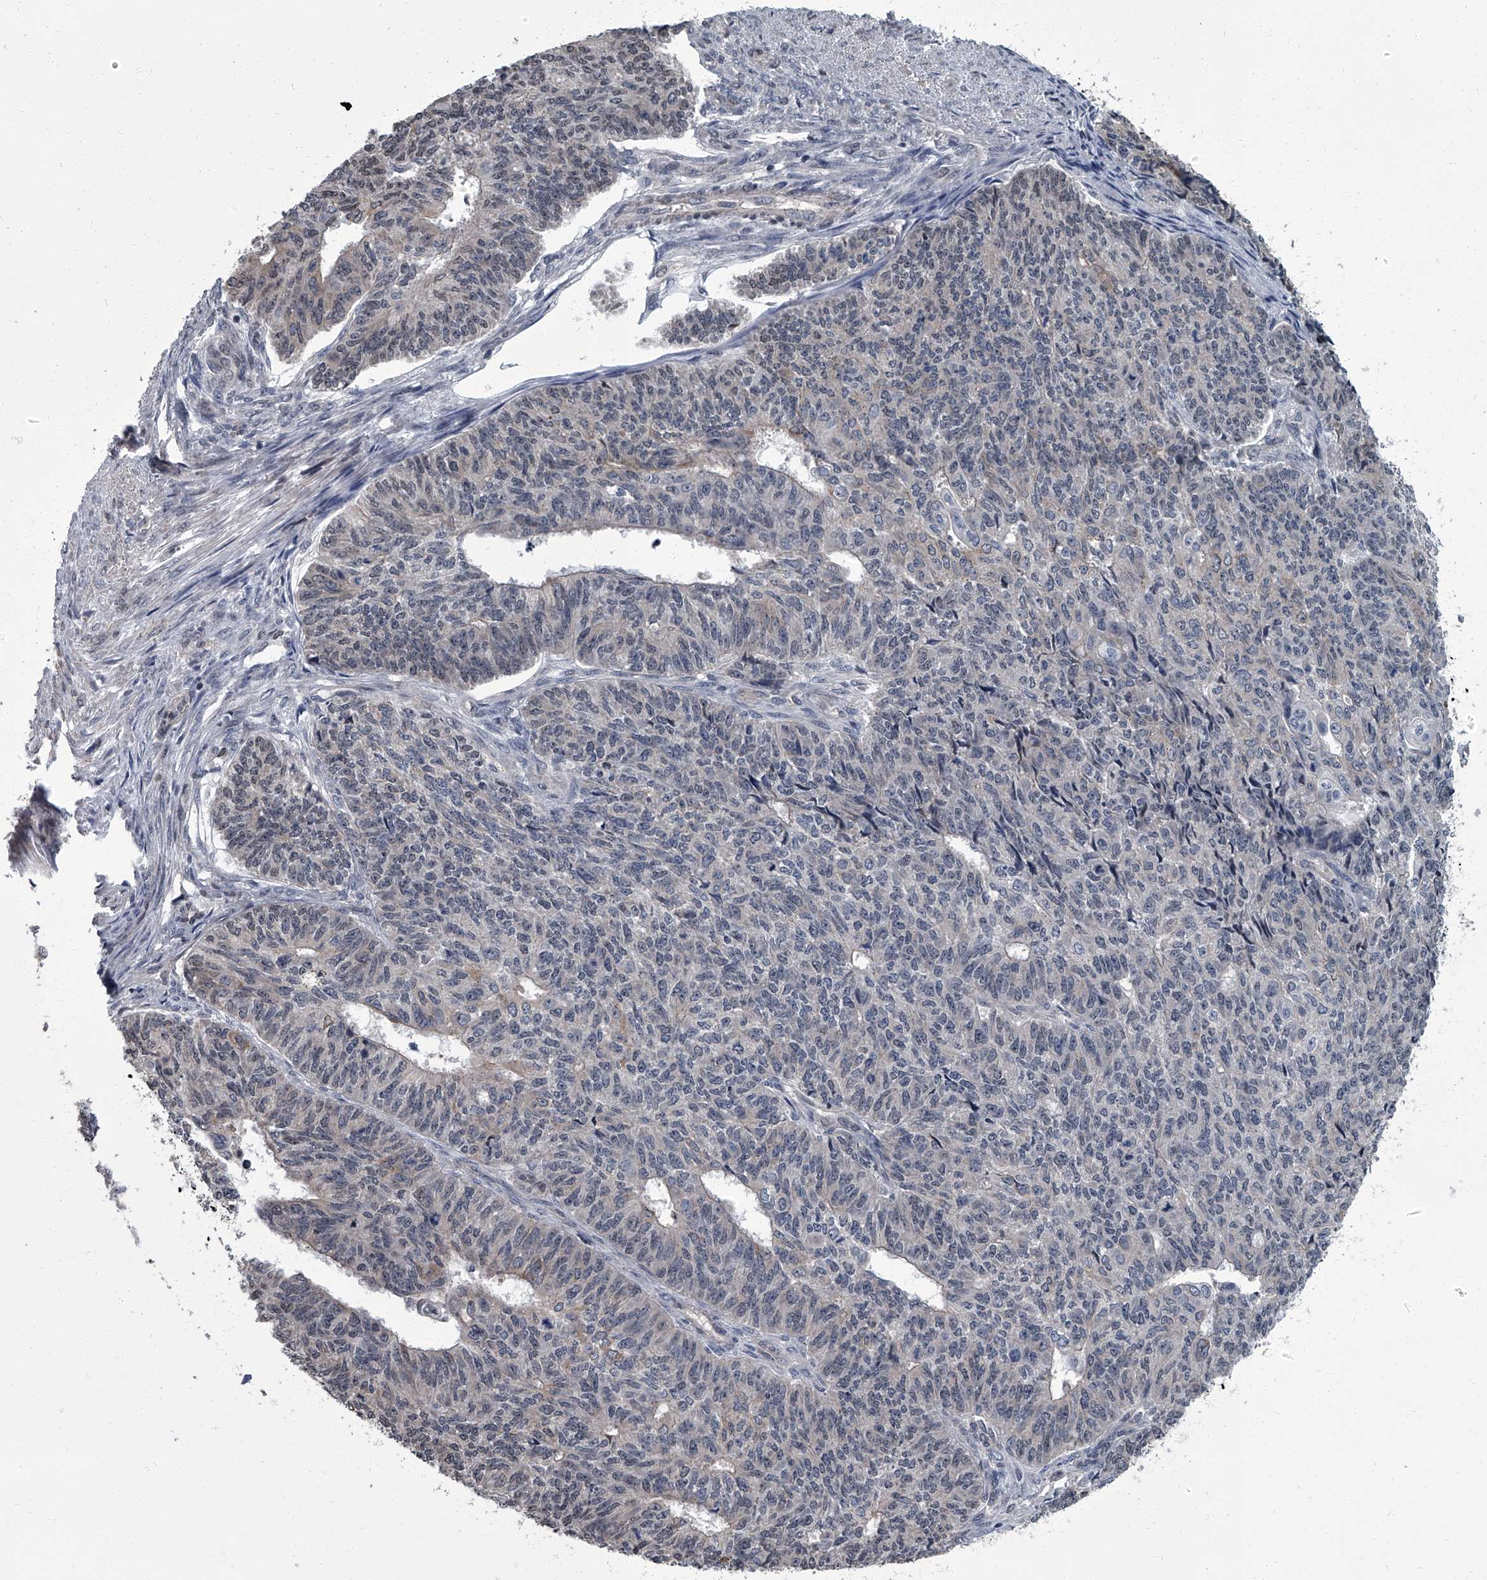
{"staining": {"intensity": "negative", "quantity": "none", "location": "none"}, "tissue": "endometrial cancer", "cell_type": "Tumor cells", "image_type": "cancer", "snomed": [{"axis": "morphology", "description": "Adenocarcinoma, NOS"}, {"axis": "topography", "description": "Endometrium"}], "caption": "Immunohistochemical staining of human adenocarcinoma (endometrial) exhibits no significant staining in tumor cells. (Stains: DAB immunohistochemistry (IHC) with hematoxylin counter stain, Microscopy: brightfield microscopy at high magnification).", "gene": "ZNF274", "patient": {"sex": "female", "age": 32}}